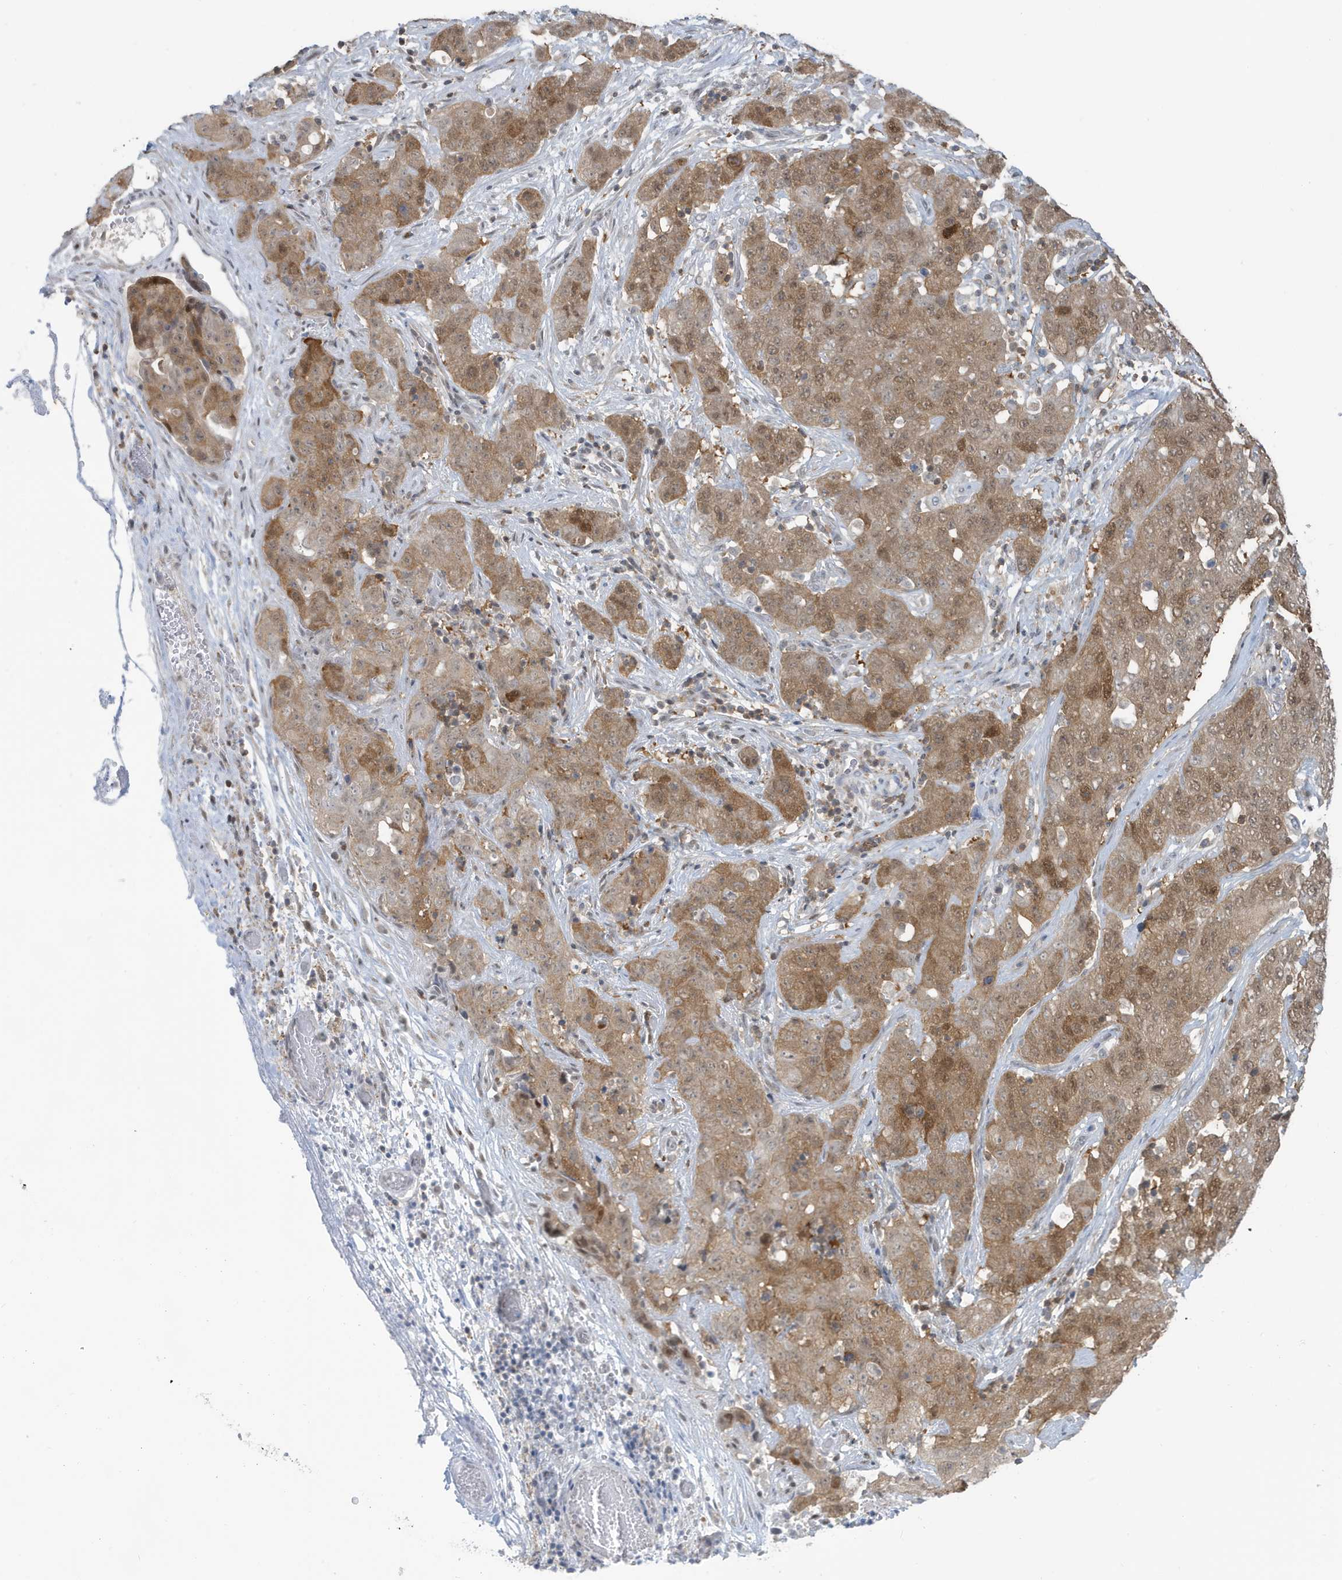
{"staining": {"intensity": "moderate", "quantity": ">75%", "location": "cytoplasmic/membranous"}, "tissue": "stomach cancer", "cell_type": "Tumor cells", "image_type": "cancer", "snomed": [{"axis": "morphology", "description": "Normal tissue, NOS"}, {"axis": "morphology", "description": "Adenocarcinoma, NOS"}, {"axis": "topography", "description": "Lymph node"}, {"axis": "topography", "description": "Stomach"}], "caption": "Immunohistochemistry (IHC) (DAB) staining of human stomach cancer (adenocarcinoma) displays moderate cytoplasmic/membranous protein expression in approximately >75% of tumor cells. (IHC, brightfield microscopy, high magnification).", "gene": "OGA", "patient": {"sex": "male", "age": 48}}